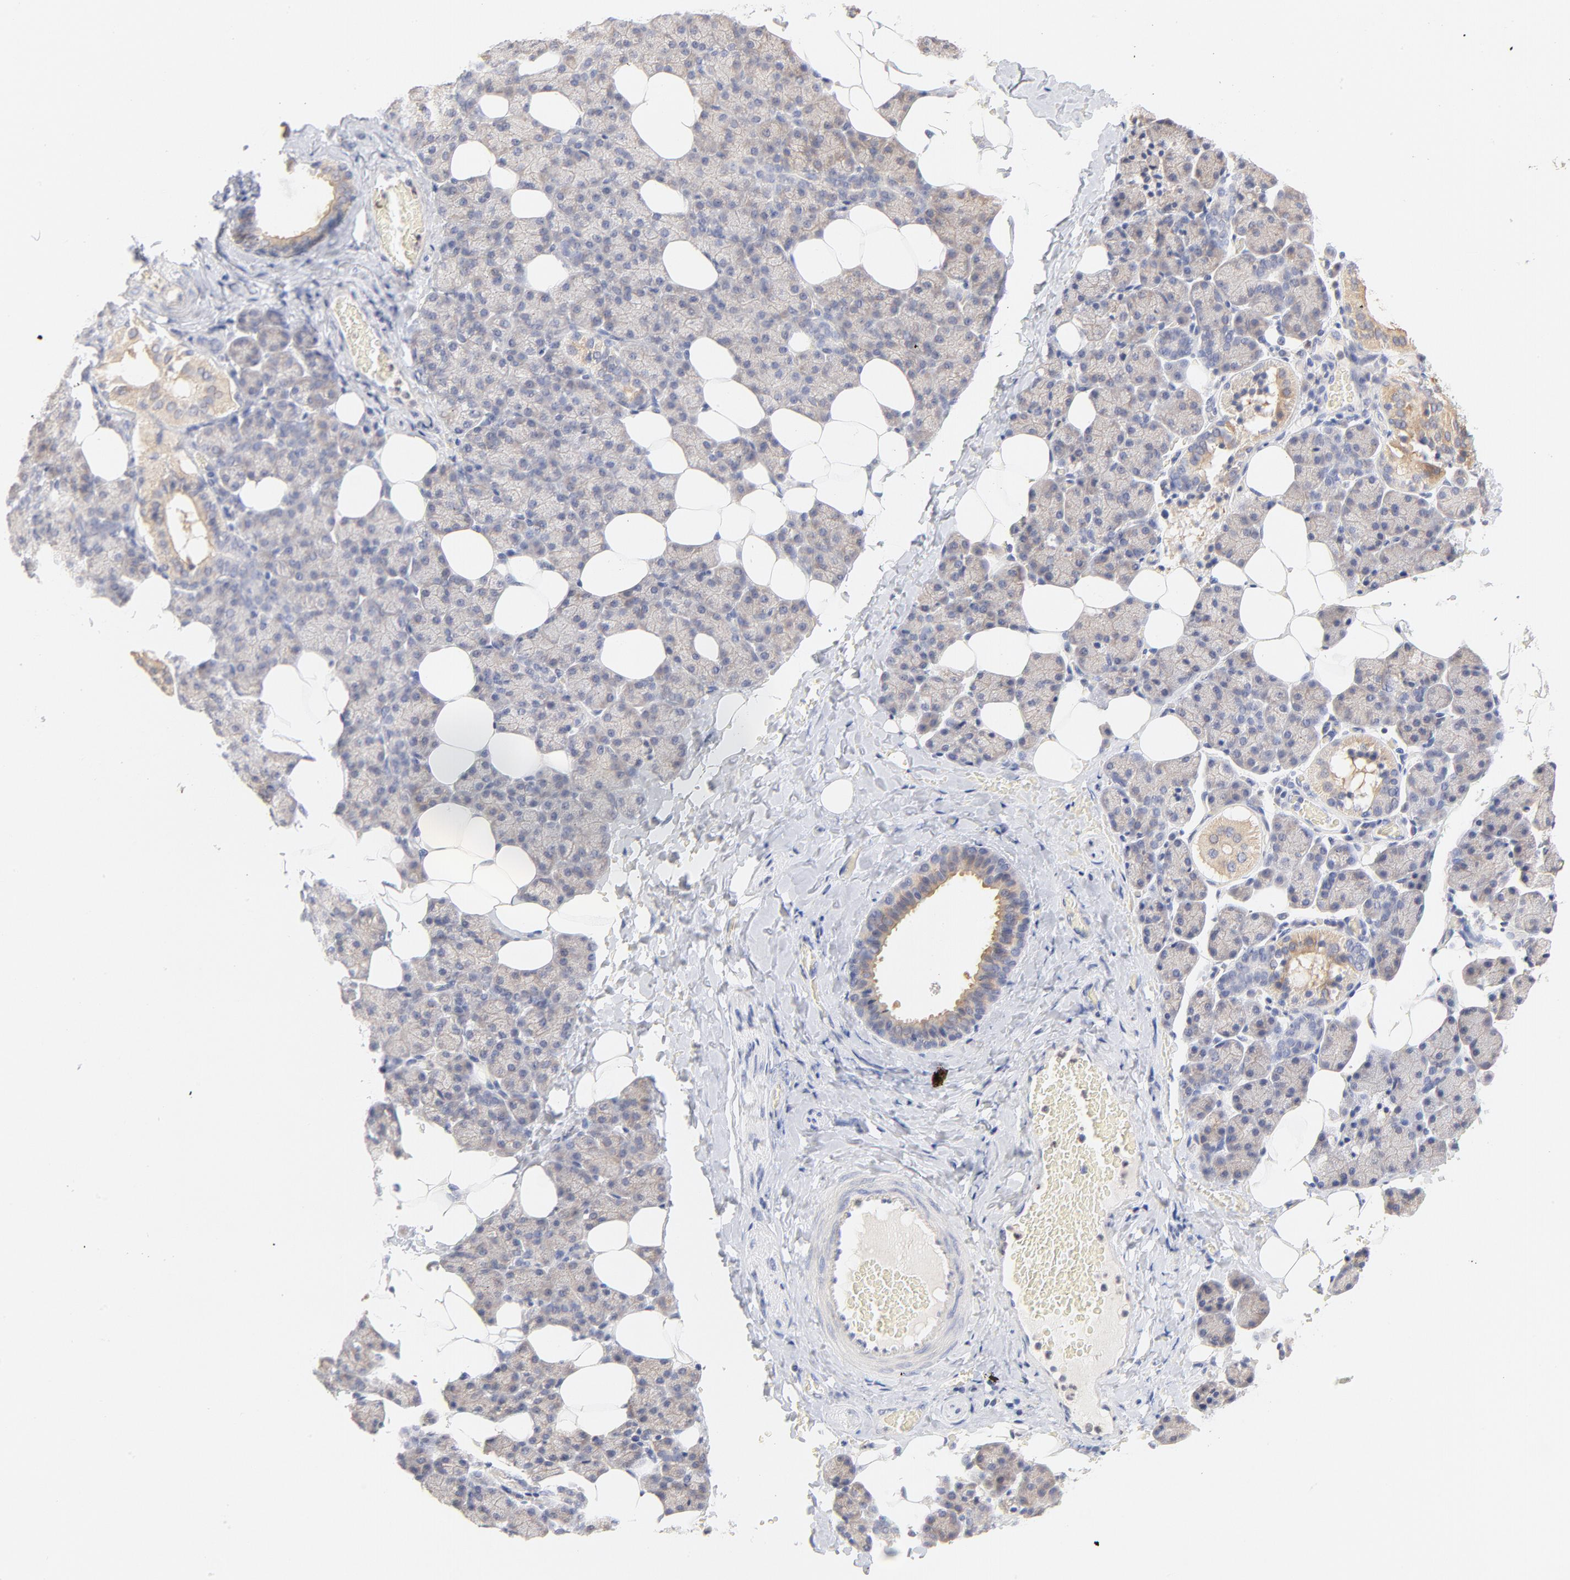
{"staining": {"intensity": "weak", "quantity": "<25%", "location": "cytoplasmic/membranous"}, "tissue": "salivary gland", "cell_type": "Glandular cells", "image_type": "normal", "snomed": [{"axis": "morphology", "description": "Normal tissue, NOS"}, {"axis": "topography", "description": "Lymph node"}, {"axis": "topography", "description": "Salivary gland"}], "caption": "The IHC image has no significant expression in glandular cells of salivary gland. (DAB (3,3'-diaminobenzidine) immunohistochemistry, high magnification).", "gene": "MTERF2", "patient": {"sex": "male", "age": 8}}